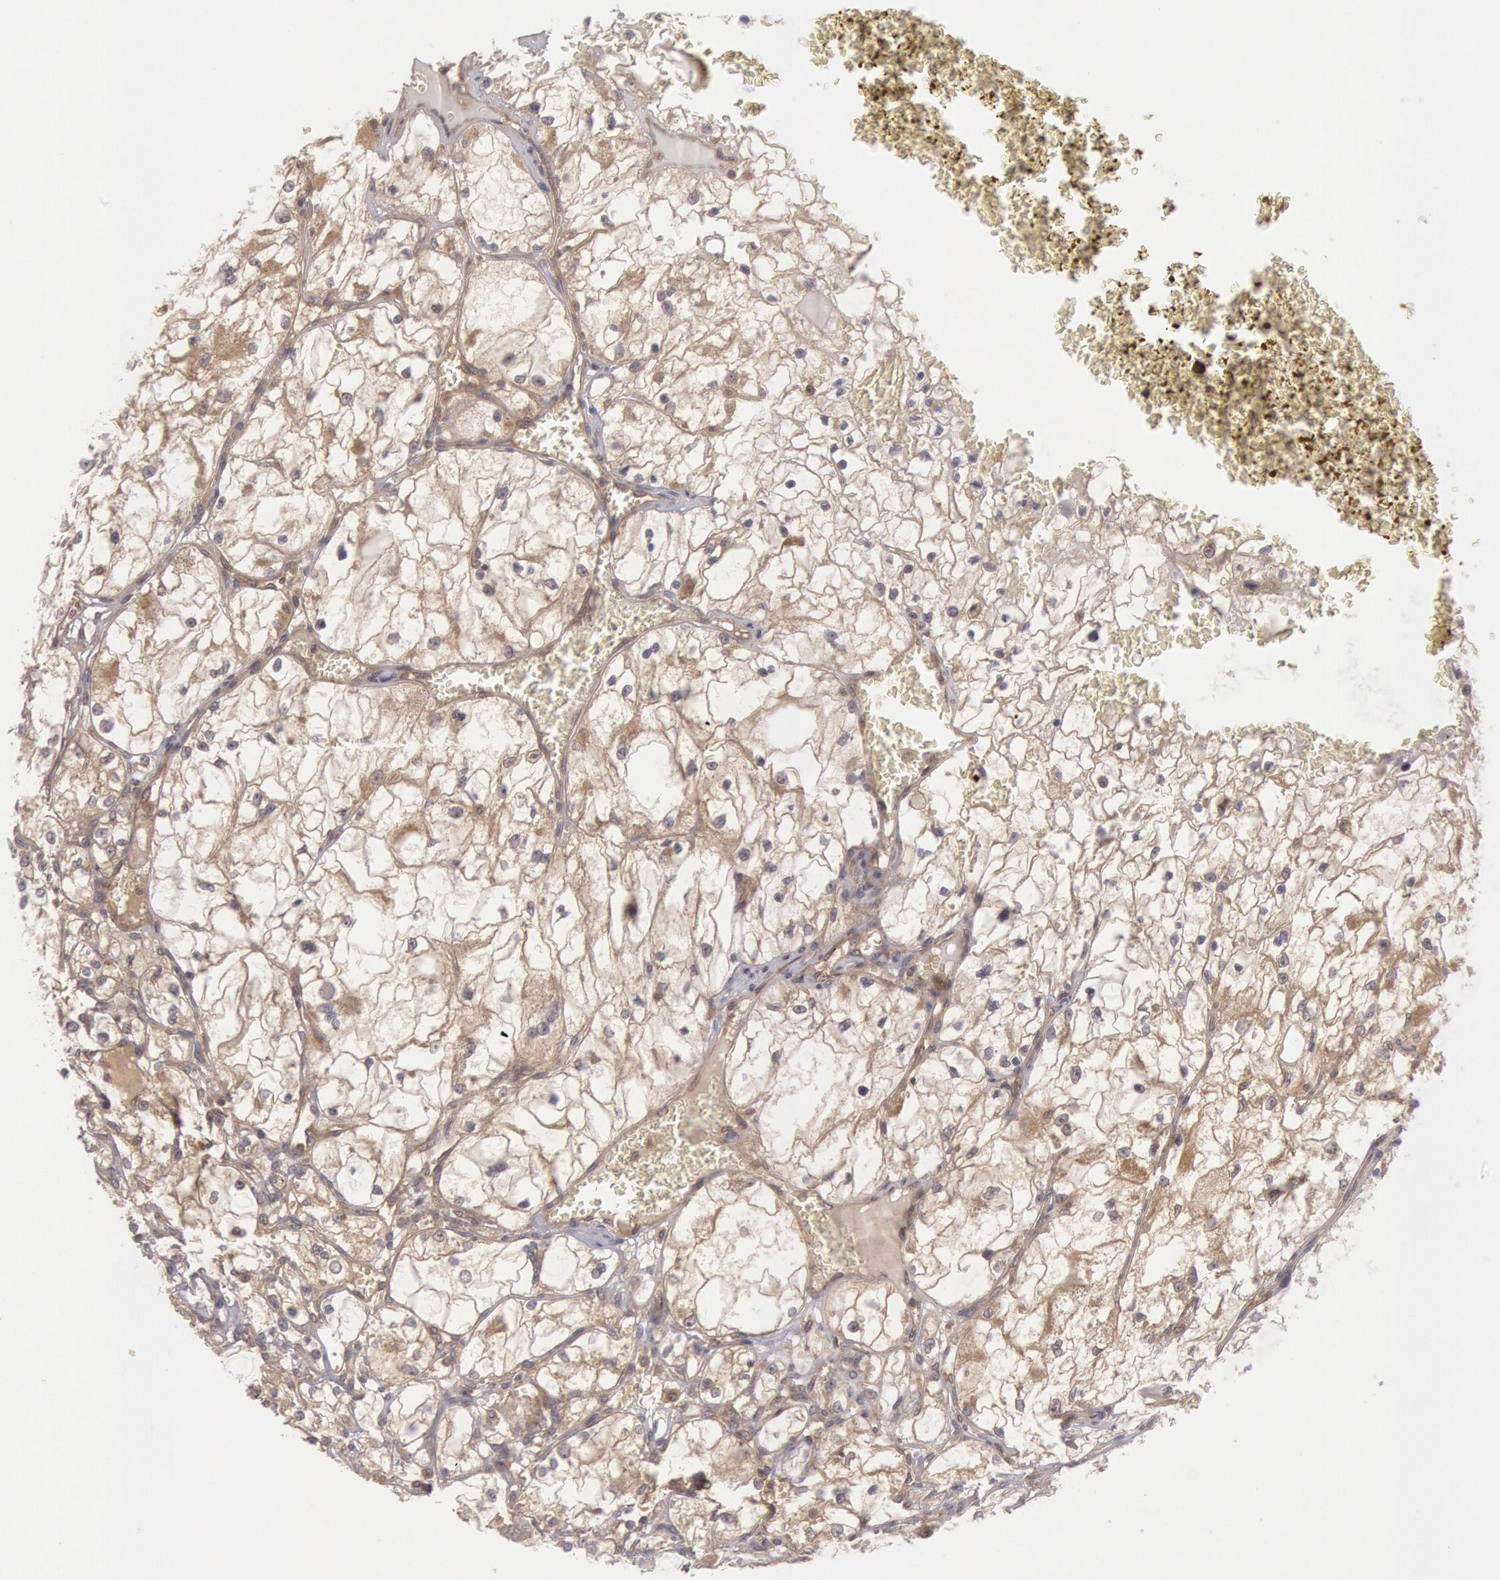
{"staining": {"intensity": "weak", "quantity": ">75%", "location": "cytoplasmic/membranous"}, "tissue": "renal cancer", "cell_type": "Tumor cells", "image_type": "cancer", "snomed": [{"axis": "morphology", "description": "Adenocarcinoma, NOS"}, {"axis": "topography", "description": "Kidney"}], "caption": "DAB (3,3'-diaminobenzidine) immunohistochemical staining of human renal cancer shows weak cytoplasmic/membranous protein staining in about >75% of tumor cells.", "gene": "BRAF", "patient": {"sex": "male", "age": 61}}